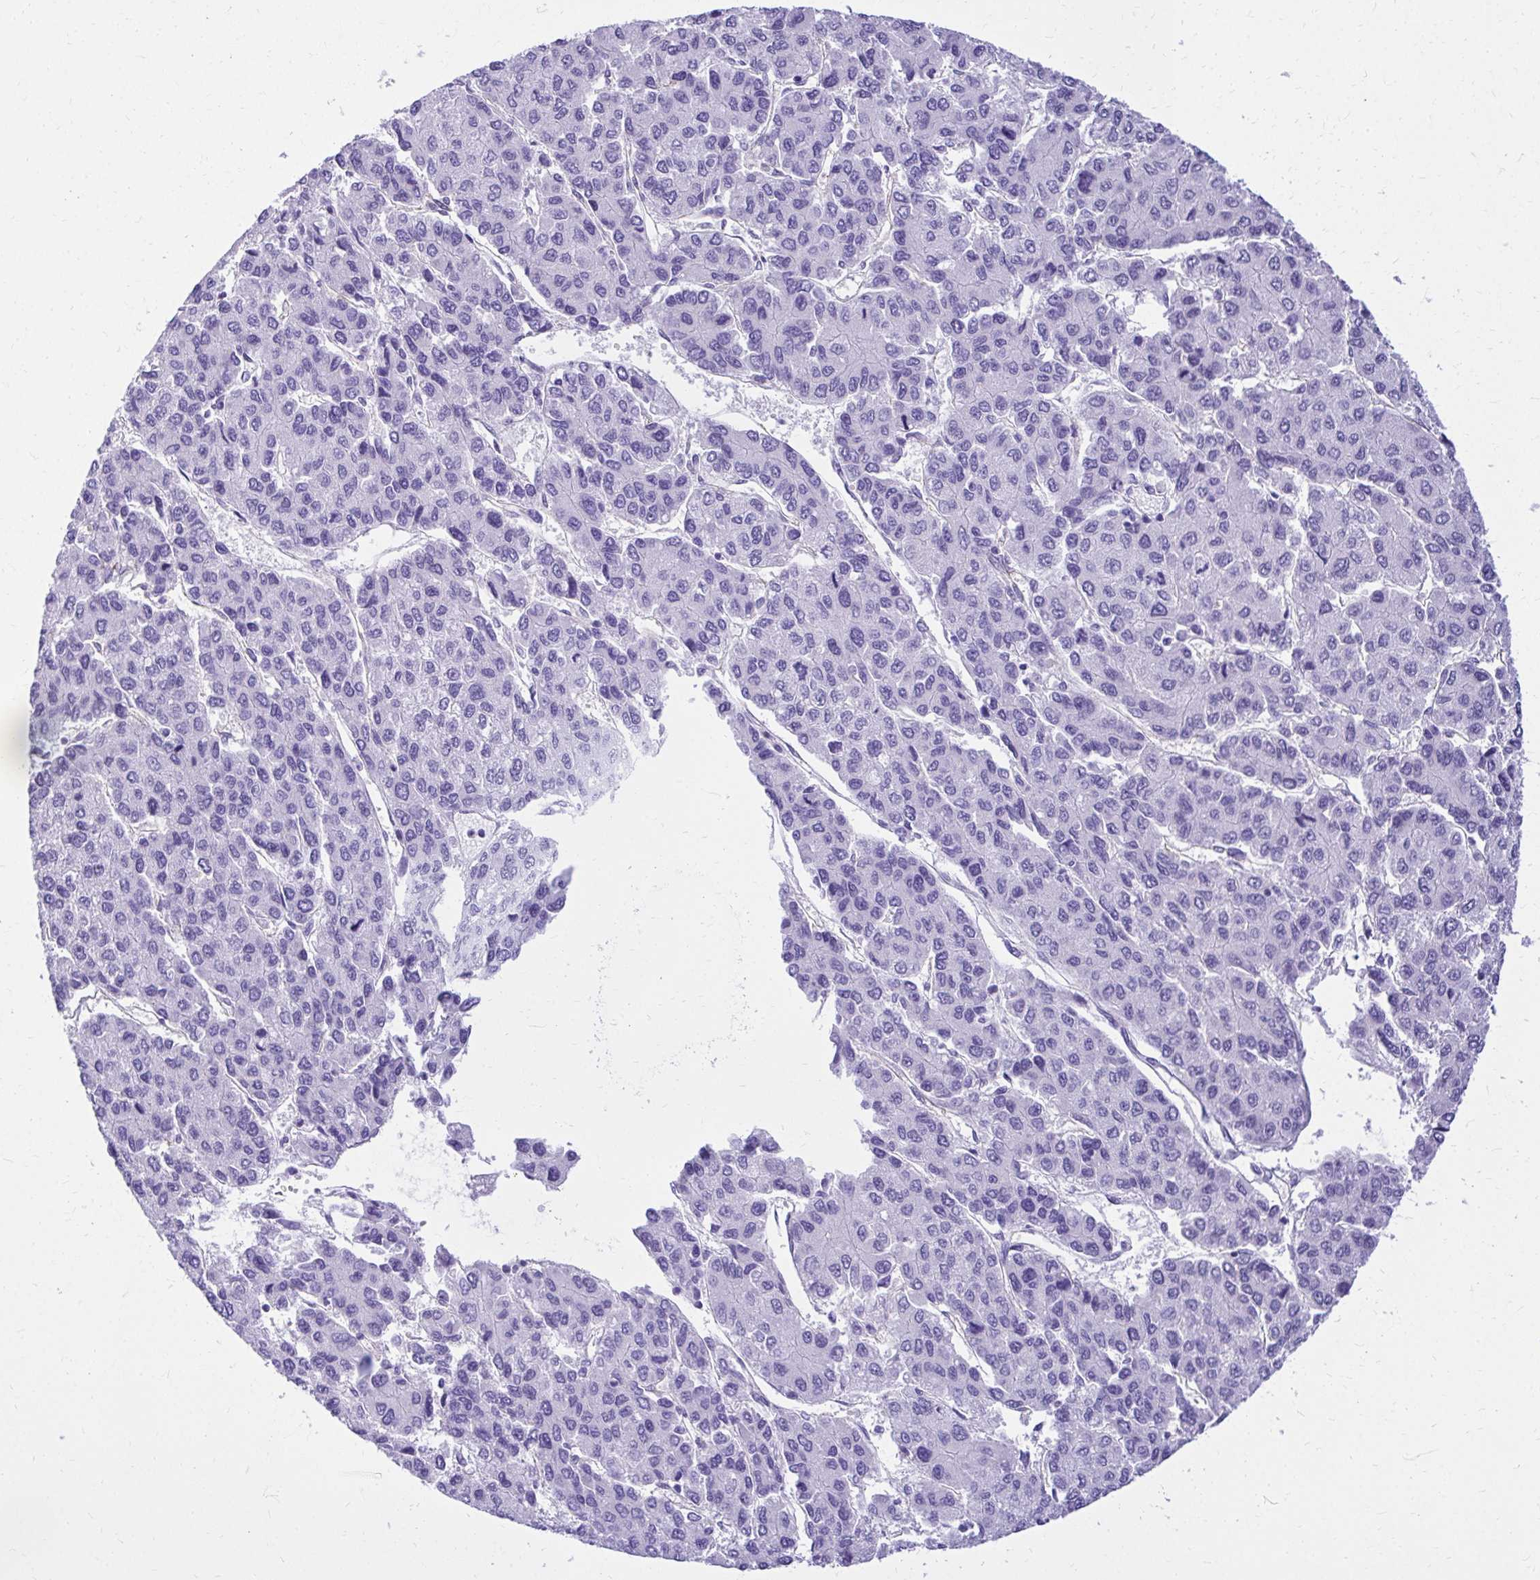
{"staining": {"intensity": "negative", "quantity": "none", "location": "none"}, "tissue": "liver cancer", "cell_type": "Tumor cells", "image_type": "cancer", "snomed": [{"axis": "morphology", "description": "Carcinoma, Hepatocellular, NOS"}, {"axis": "topography", "description": "Liver"}], "caption": "IHC of liver hepatocellular carcinoma shows no staining in tumor cells. (Brightfield microscopy of DAB (3,3'-diaminobenzidine) immunohistochemistry (IHC) at high magnification).", "gene": "PELI3", "patient": {"sex": "female", "age": 66}}